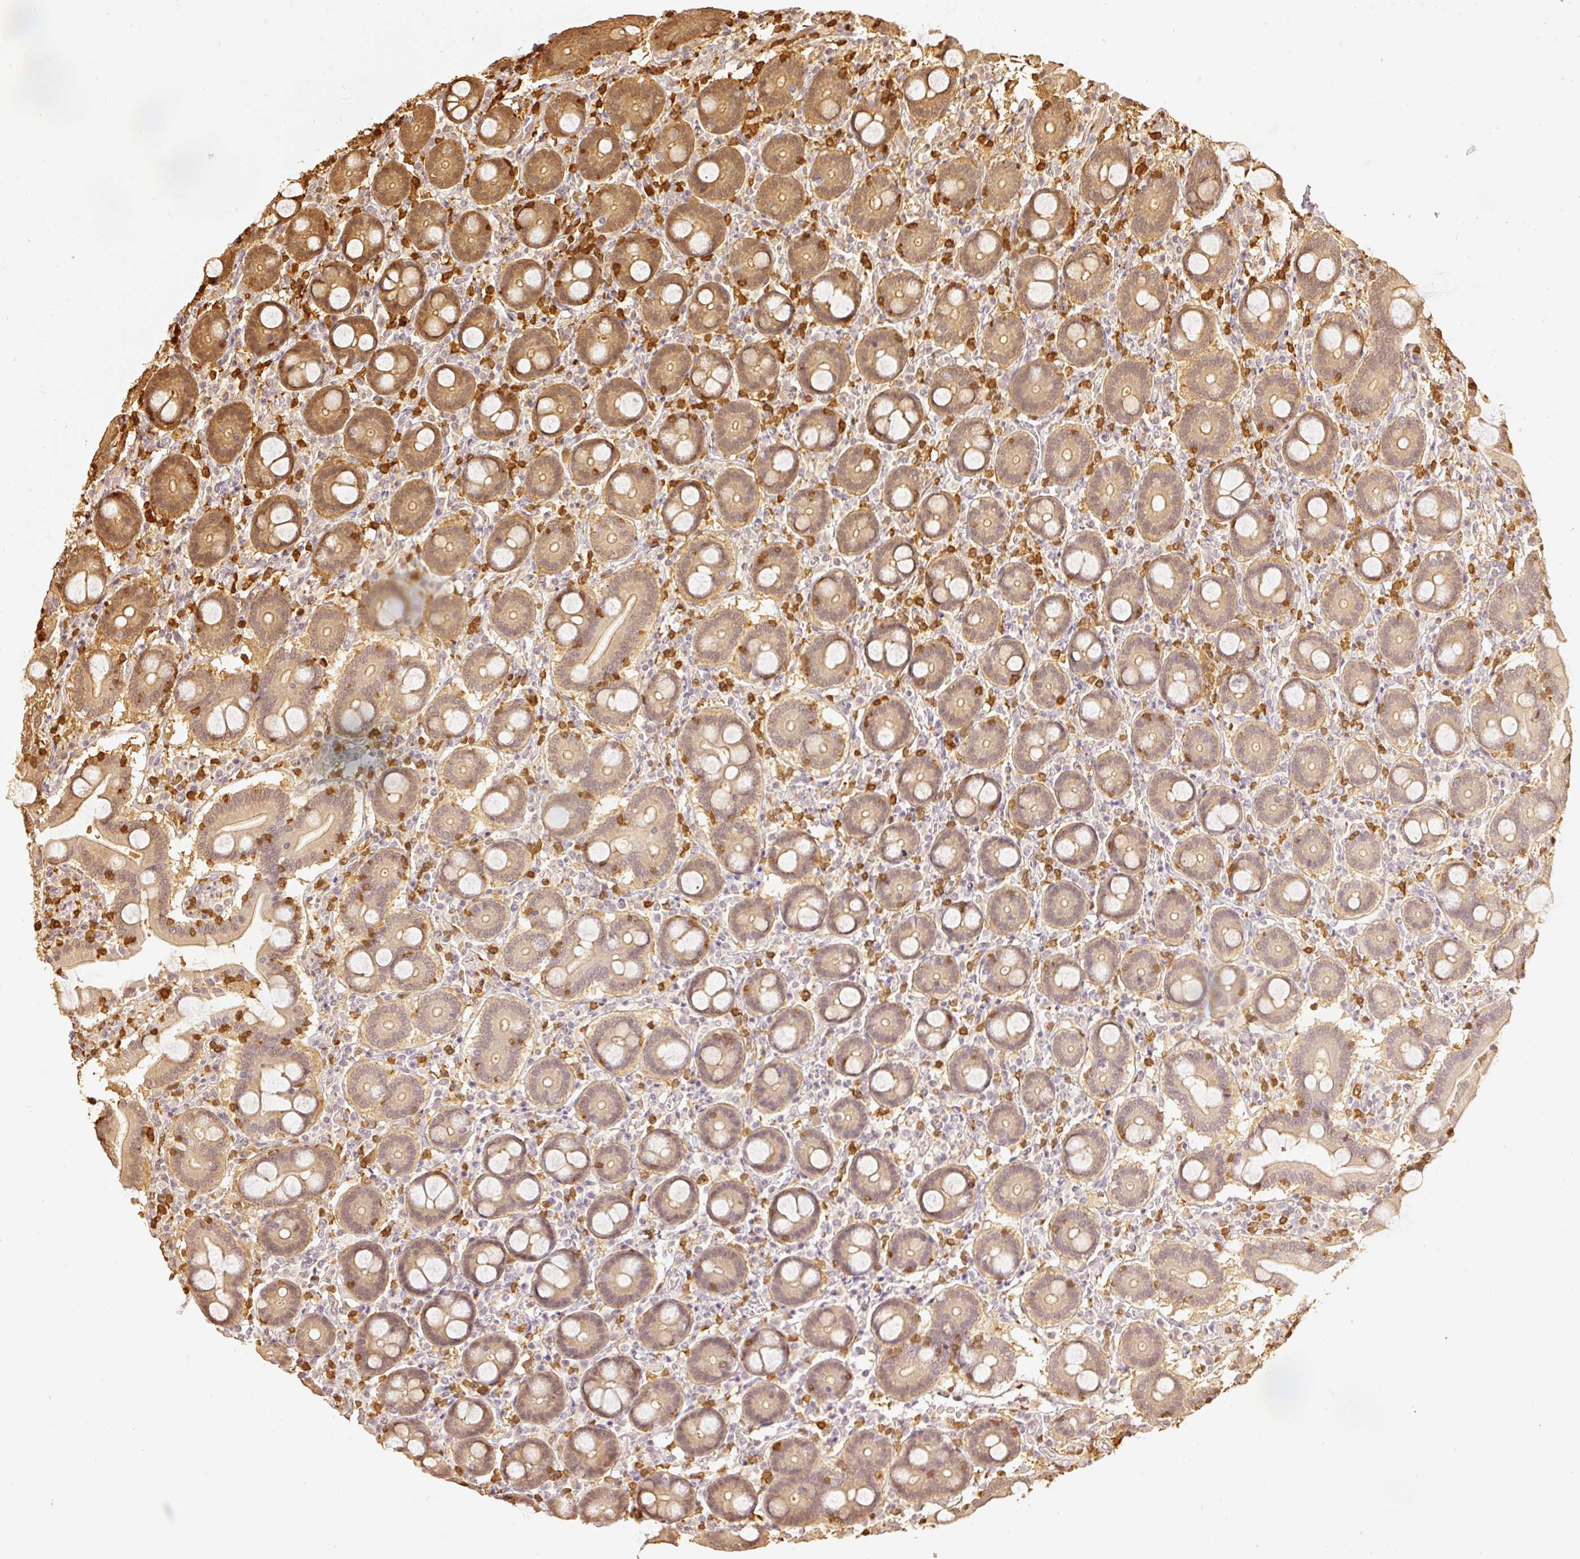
{"staining": {"intensity": "moderate", "quantity": ">75%", "location": "cytoplasmic/membranous"}, "tissue": "duodenum", "cell_type": "Glandular cells", "image_type": "normal", "snomed": [{"axis": "morphology", "description": "Normal tissue, NOS"}, {"axis": "topography", "description": "Duodenum"}], "caption": "Brown immunohistochemical staining in benign human duodenum exhibits moderate cytoplasmic/membranous positivity in approximately >75% of glandular cells. Immunohistochemistry stains the protein of interest in brown and the nuclei are stained blue.", "gene": "PFN1", "patient": {"sex": "male", "age": 55}}